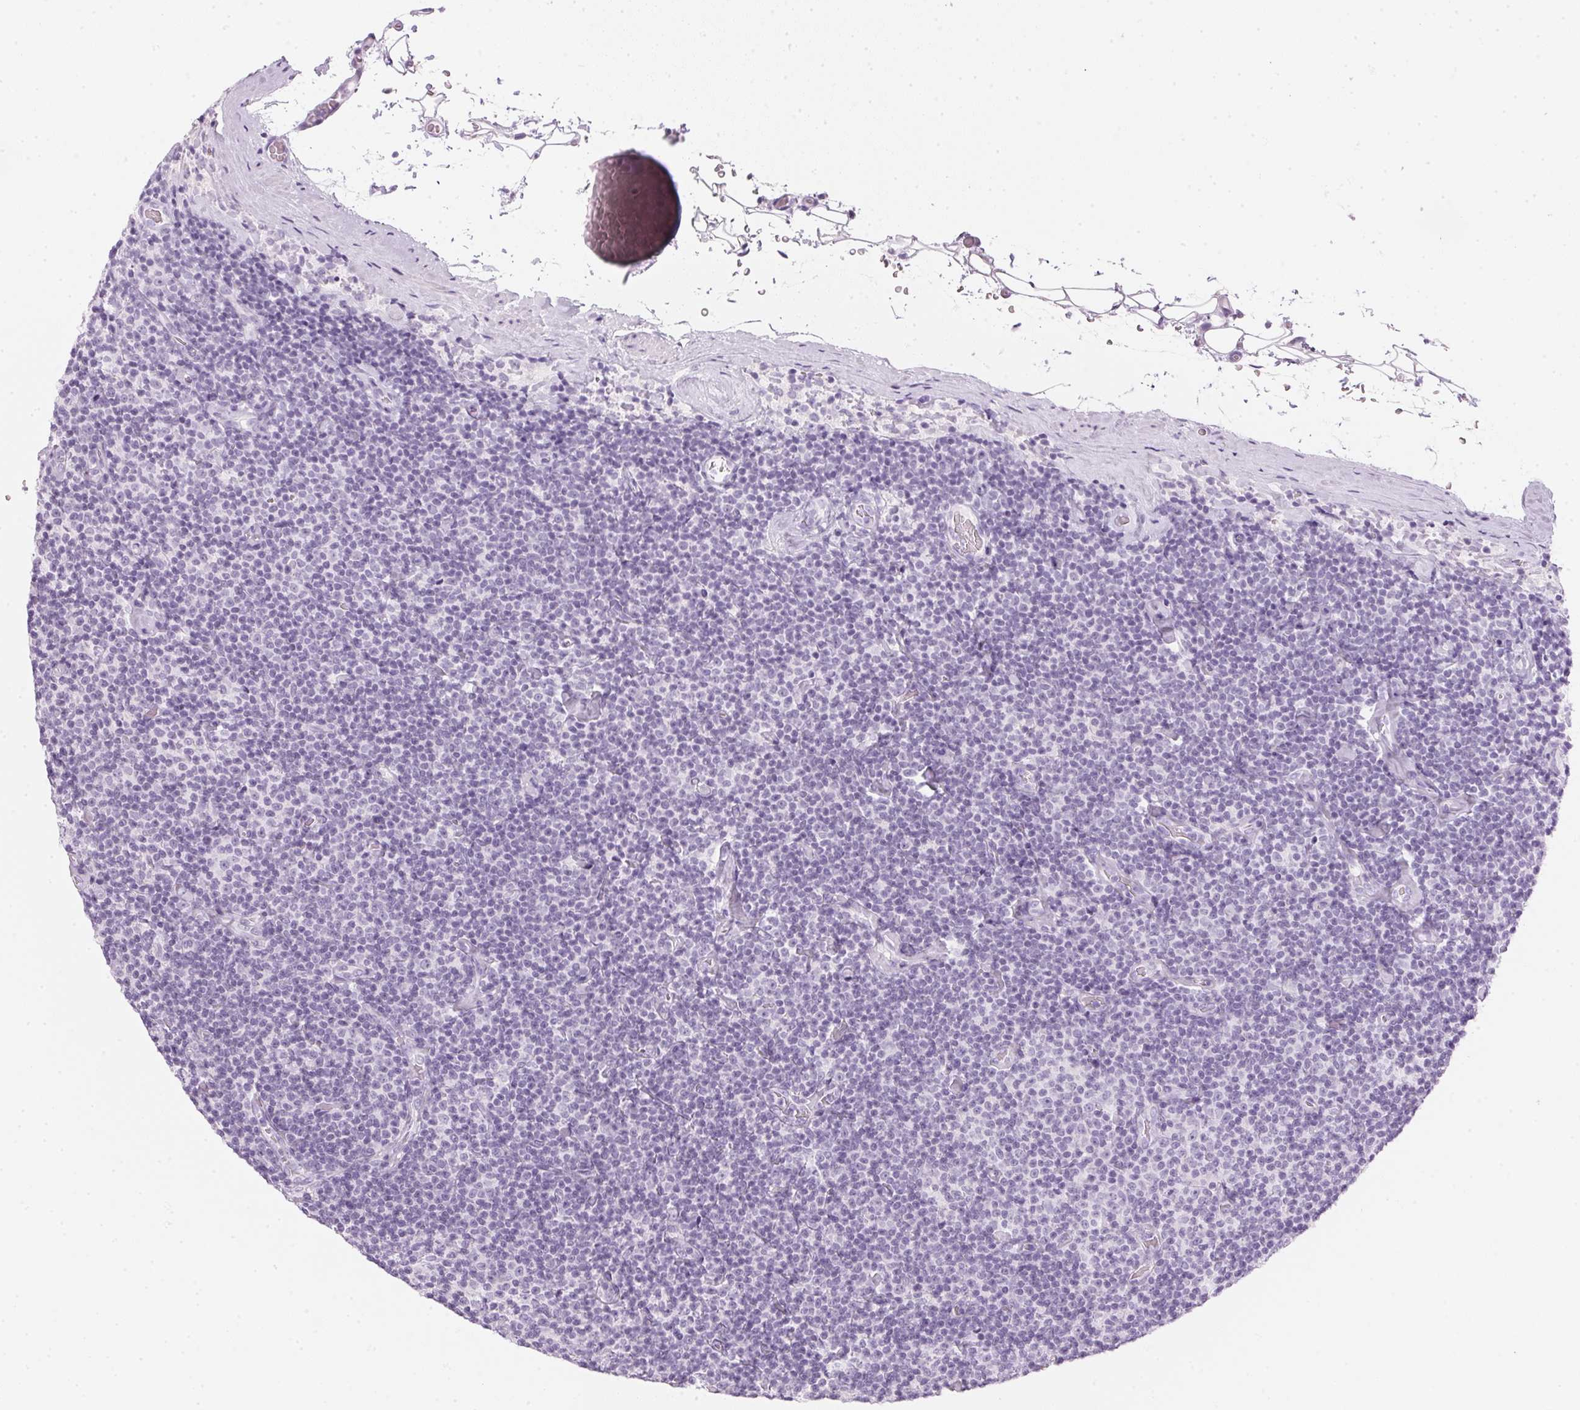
{"staining": {"intensity": "negative", "quantity": "none", "location": "none"}, "tissue": "lymphoma", "cell_type": "Tumor cells", "image_type": "cancer", "snomed": [{"axis": "morphology", "description": "Malignant lymphoma, non-Hodgkin's type, Low grade"}, {"axis": "topography", "description": "Lymph node"}], "caption": "The immunohistochemistry histopathology image has no significant positivity in tumor cells of malignant lymphoma, non-Hodgkin's type (low-grade) tissue.", "gene": "IGFBP1", "patient": {"sex": "male", "age": 81}}